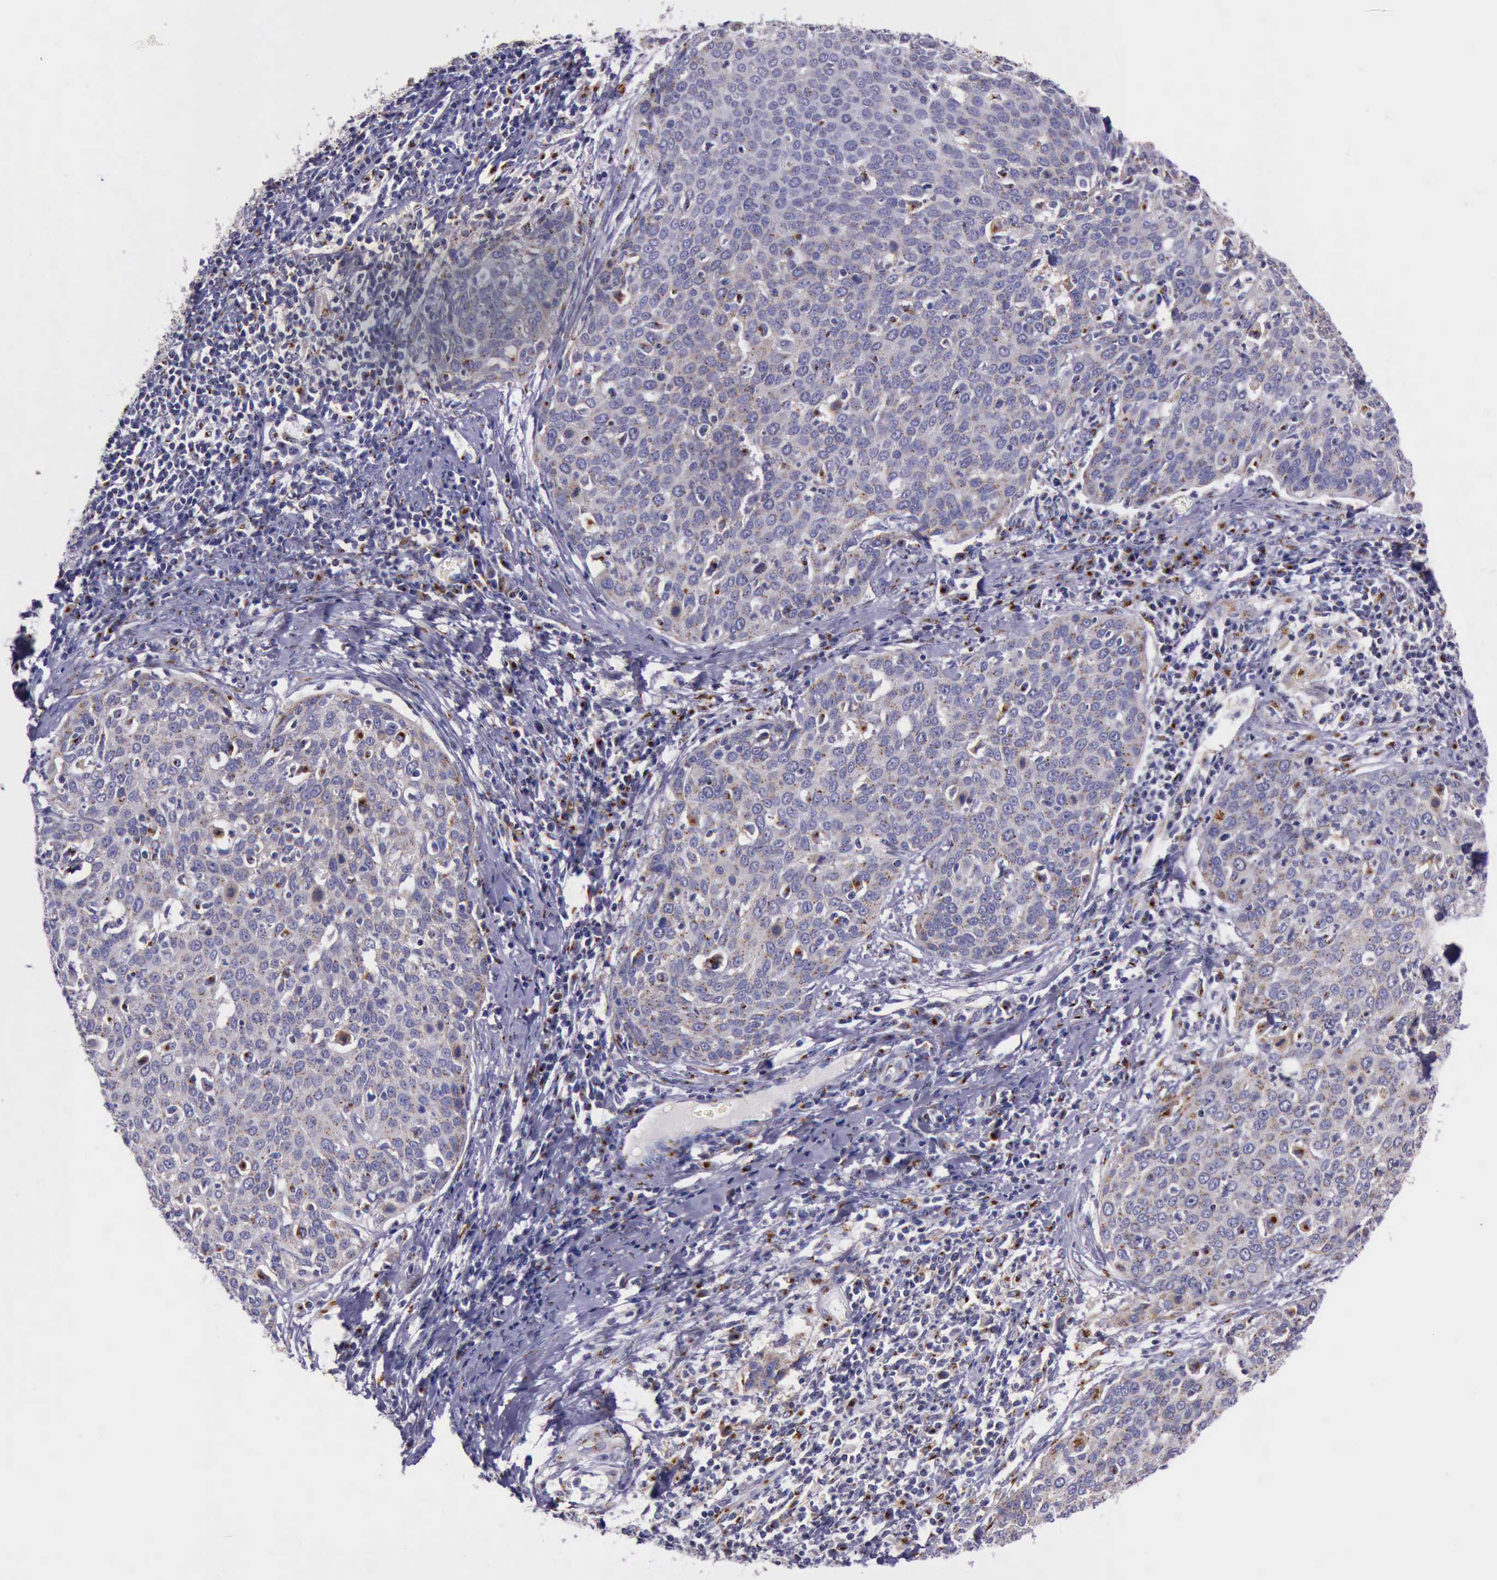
{"staining": {"intensity": "strong", "quantity": ">75%", "location": "cytoplasmic/membranous"}, "tissue": "cervical cancer", "cell_type": "Tumor cells", "image_type": "cancer", "snomed": [{"axis": "morphology", "description": "Squamous cell carcinoma, NOS"}, {"axis": "topography", "description": "Cervix"}], "caption": "Cervical squamous cell carcinoma stained with a protein marker reveals strong staining in tumor cells.", "gene": "GOLGA5", "patient": {"sex": "female", "age": 38}}